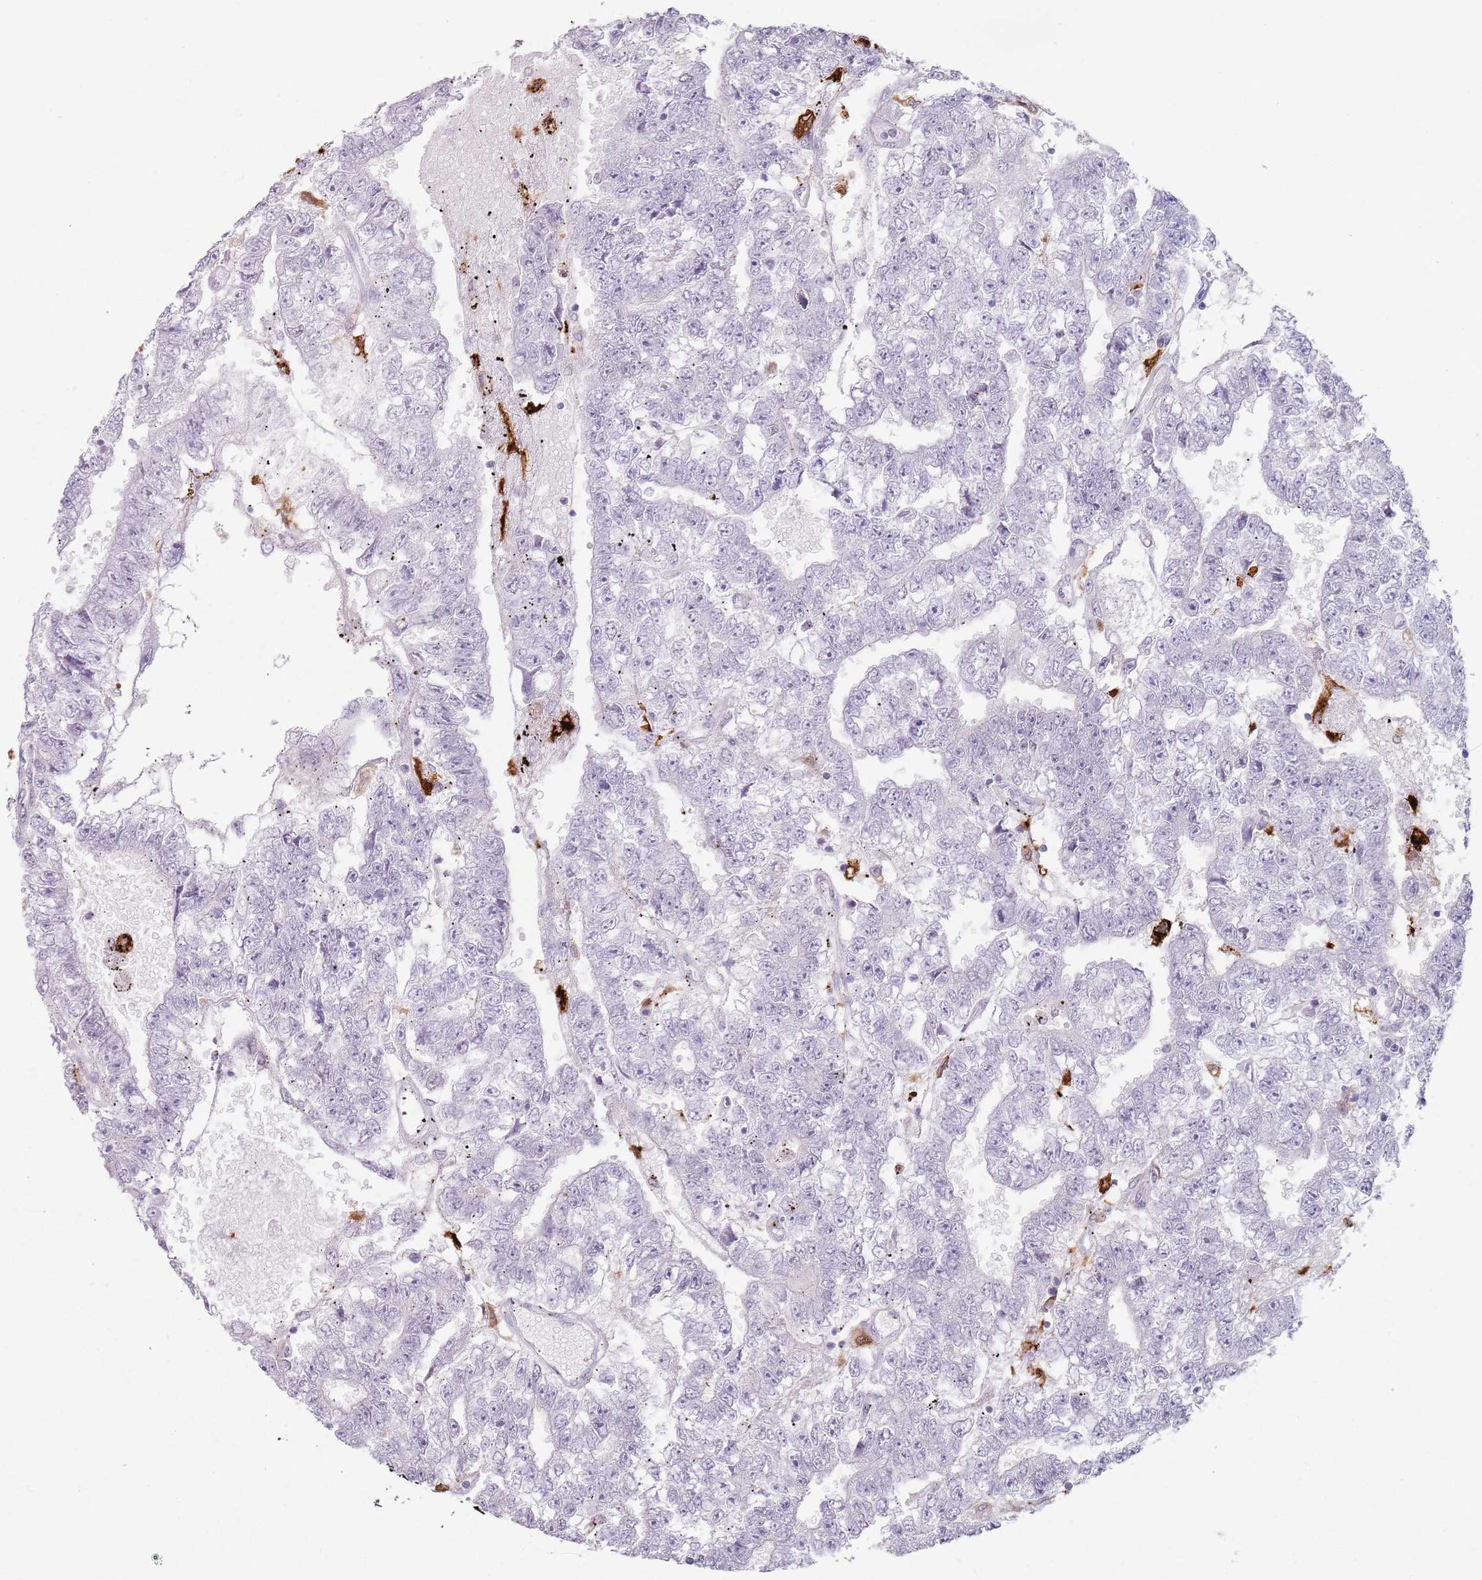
{"staining": {"intensity": "negative", "quantity": "none", "location": "none"}, "tissue": "testis cancer", "cell_type": "Tumor cells", "image_type": "cancer", "snomed": [{"axis": "morphology", "description": "Carcinoma, Embryonal, NOS"}, {"axis": "topography", "description": "Testis"}], "caption": "A photomicrograph of human testis cancer (embryonal carcinoma) is negative for staining in tumor cells.", "gene": "GDPGP1", "patient": {"sex": "male", "age": 25}}